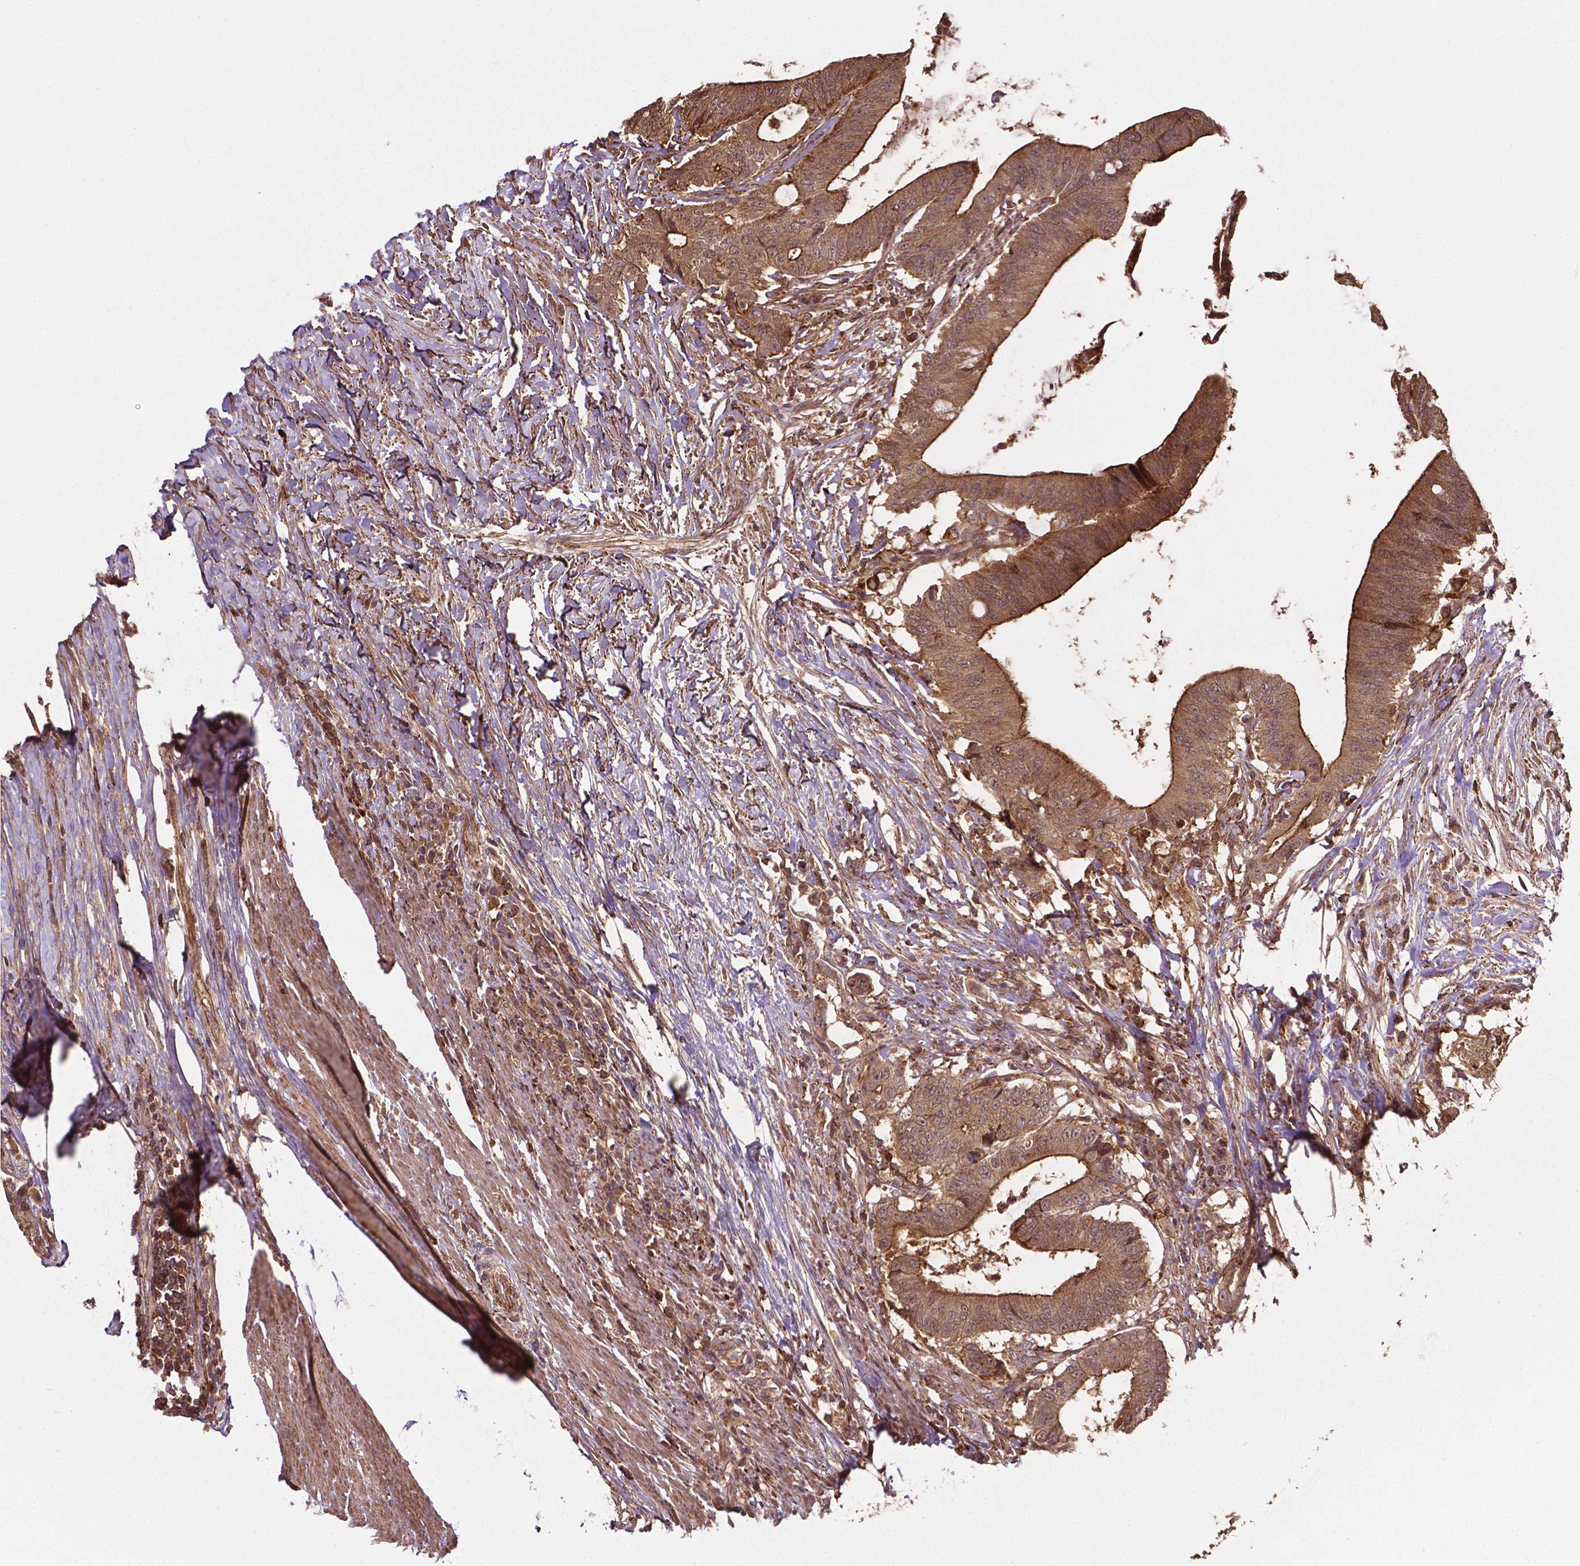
{"staining": {"intensity": "moderate", "quantity": ">75%", "location": "cytoplasmic/membranous"}, "tissue": "colorectal cancer", "cell_type": "Tumor cells", "image_type": "cancer", "snomed": [{"axis": "morphology", "description": "Adenocarcinoma, NOS"}, {"axis": "topography", "description": "Colon"}], "caption": "An image showing moderate cytoplasmic/membranous staining in approximately >75% of tumor cells in colorectal cancer (adenocarcinoma), as visualized by brown immunohistochemical staining.", "gene": "ZMYND19", "patient": {"sex": "female", "age": 43}}